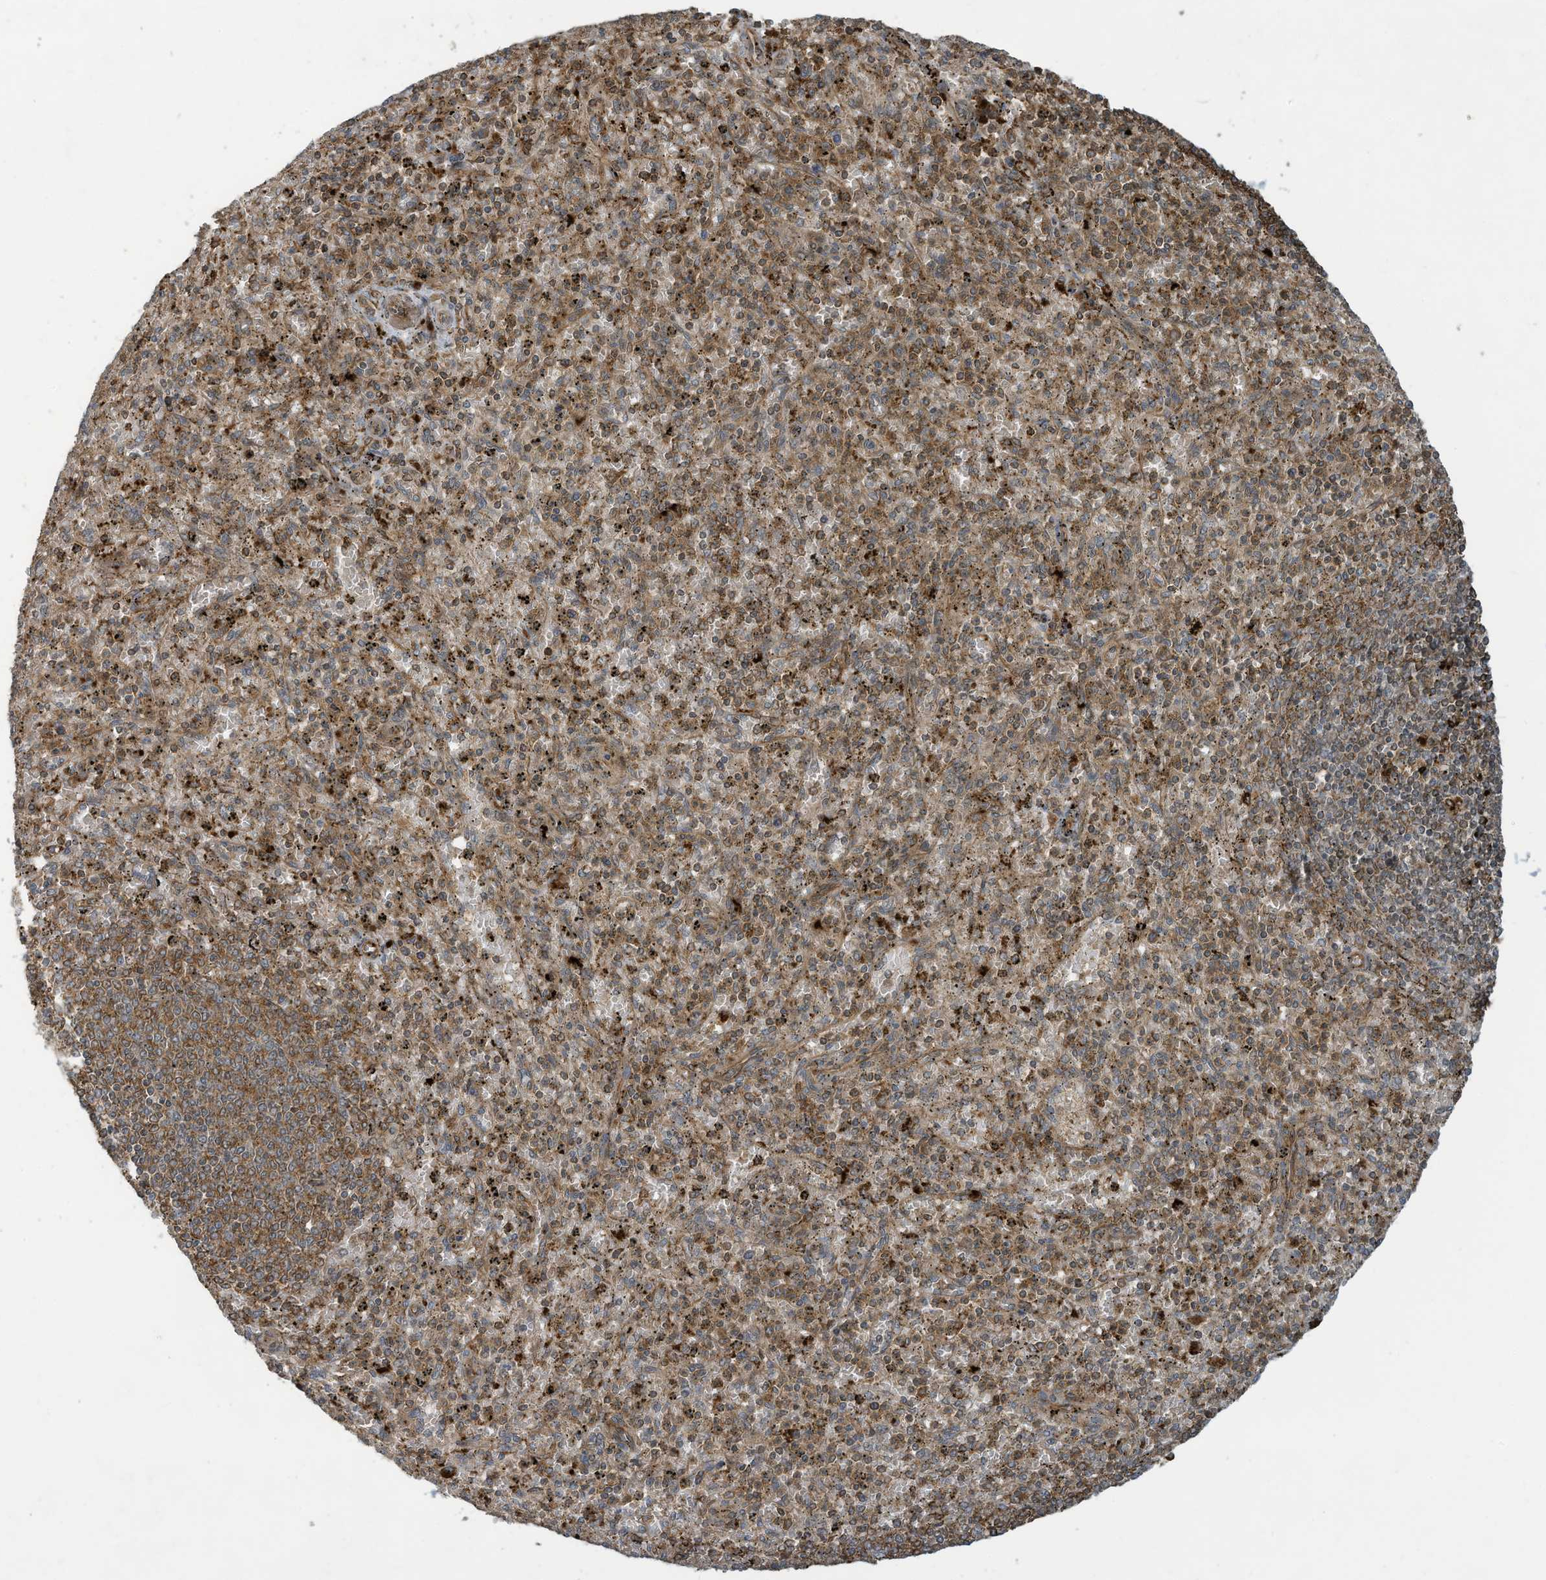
{"staining": {"intensity": "strong", "quantity": ">75%", "location": "cytoplasmic/membranous"}, "tissue": "spleen", "cell_type": "Cells in red pulp", "image_type": "normal", "snomed": [{"axis": "morphology", "description": "Normal tissue, NOS"}, {"axis": "topography", "description": "Spleen"}], "caption": "High-power microscopy captured an immunohistochemistry (IHC) image of benign spleen, revealing strong cytoplasmic/membranous expression in approximately >75% of cells in red pulp.", "gene": "DDIT4", "patient": {"sex": "male", "age": 72}}